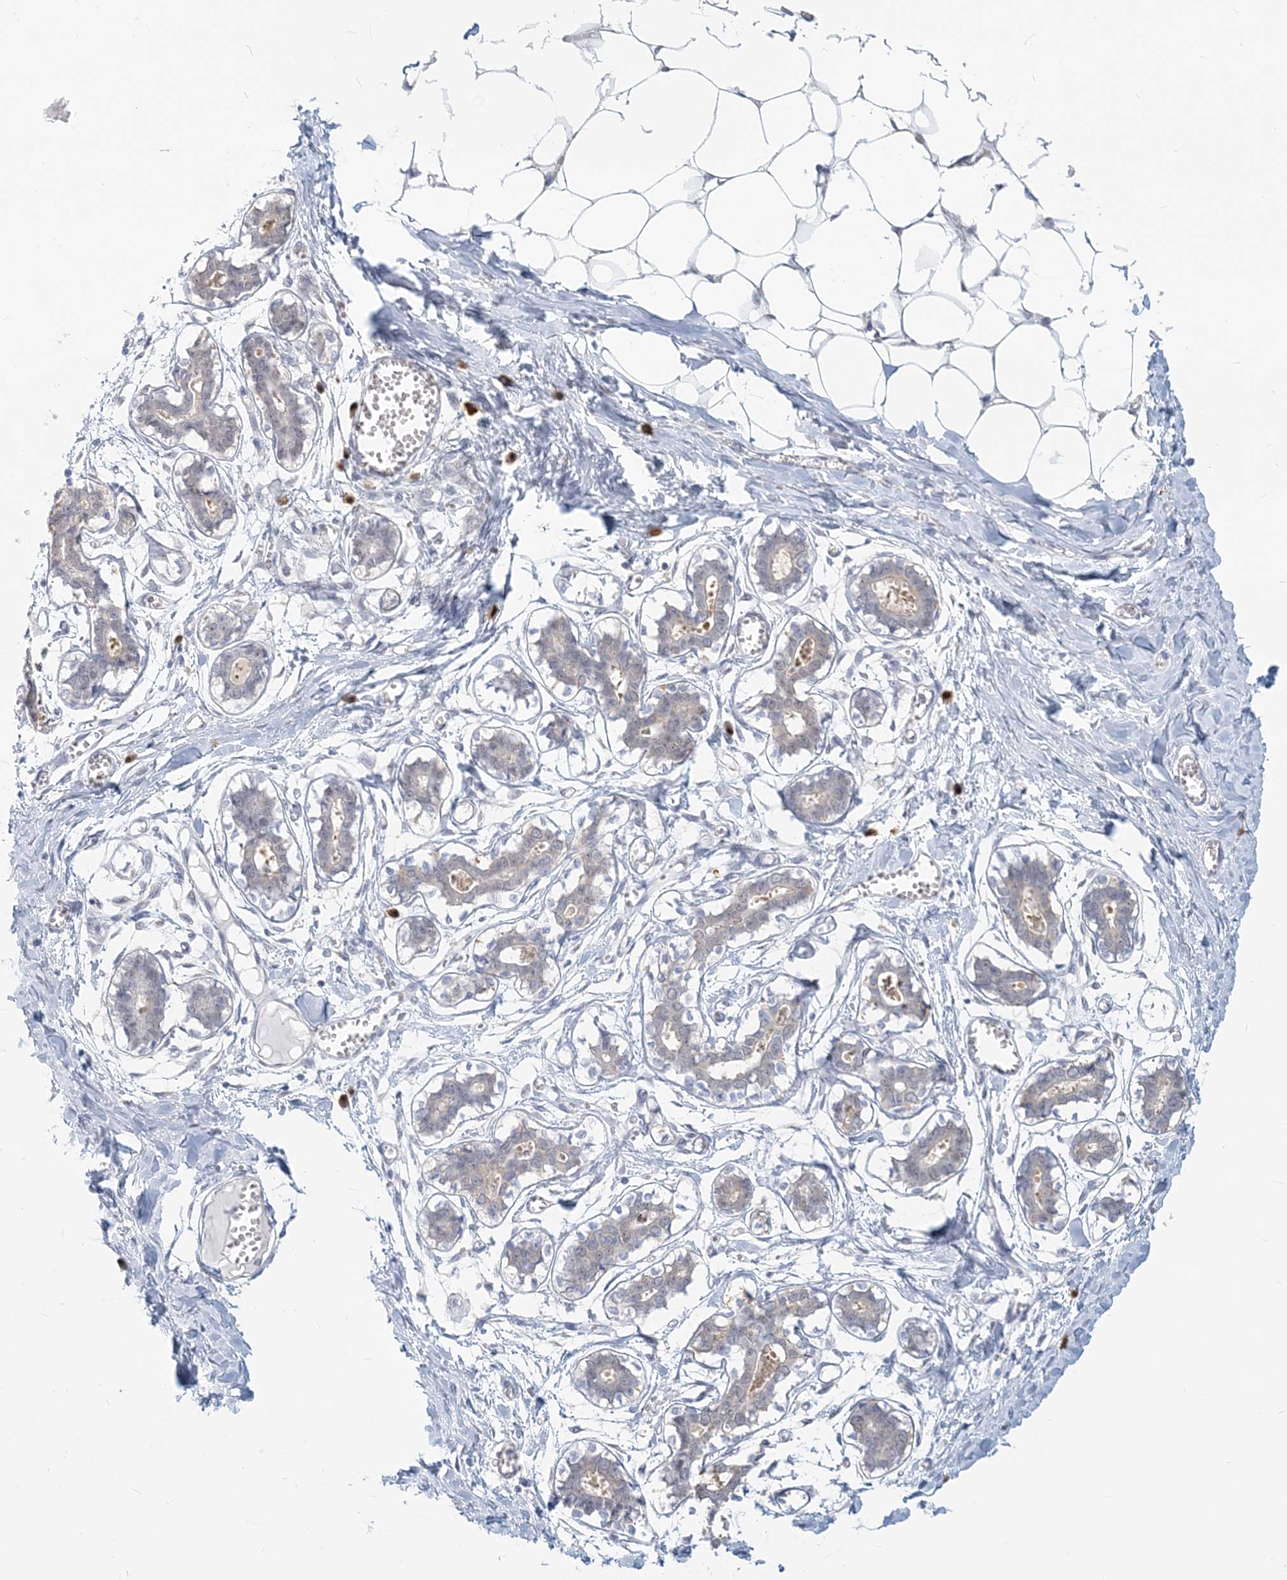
{"staining": {"intensity": "negative", "quantity": "none", "location": "none"}, "tissue": "breast", "cell_type": "Adipocytes", "image_type": "normal", "snomed": [{"axis": "morphology", "description": "Normal tissue, NOS"}, {"axis": "topography", "description": "Breast"}], "caption": "This is an immunohistochemistry histopathology image of benign human breast. There is no staining in adipocytes.", "gene": "GMPPA", "patient": {"sex": "female", "age": 27}}